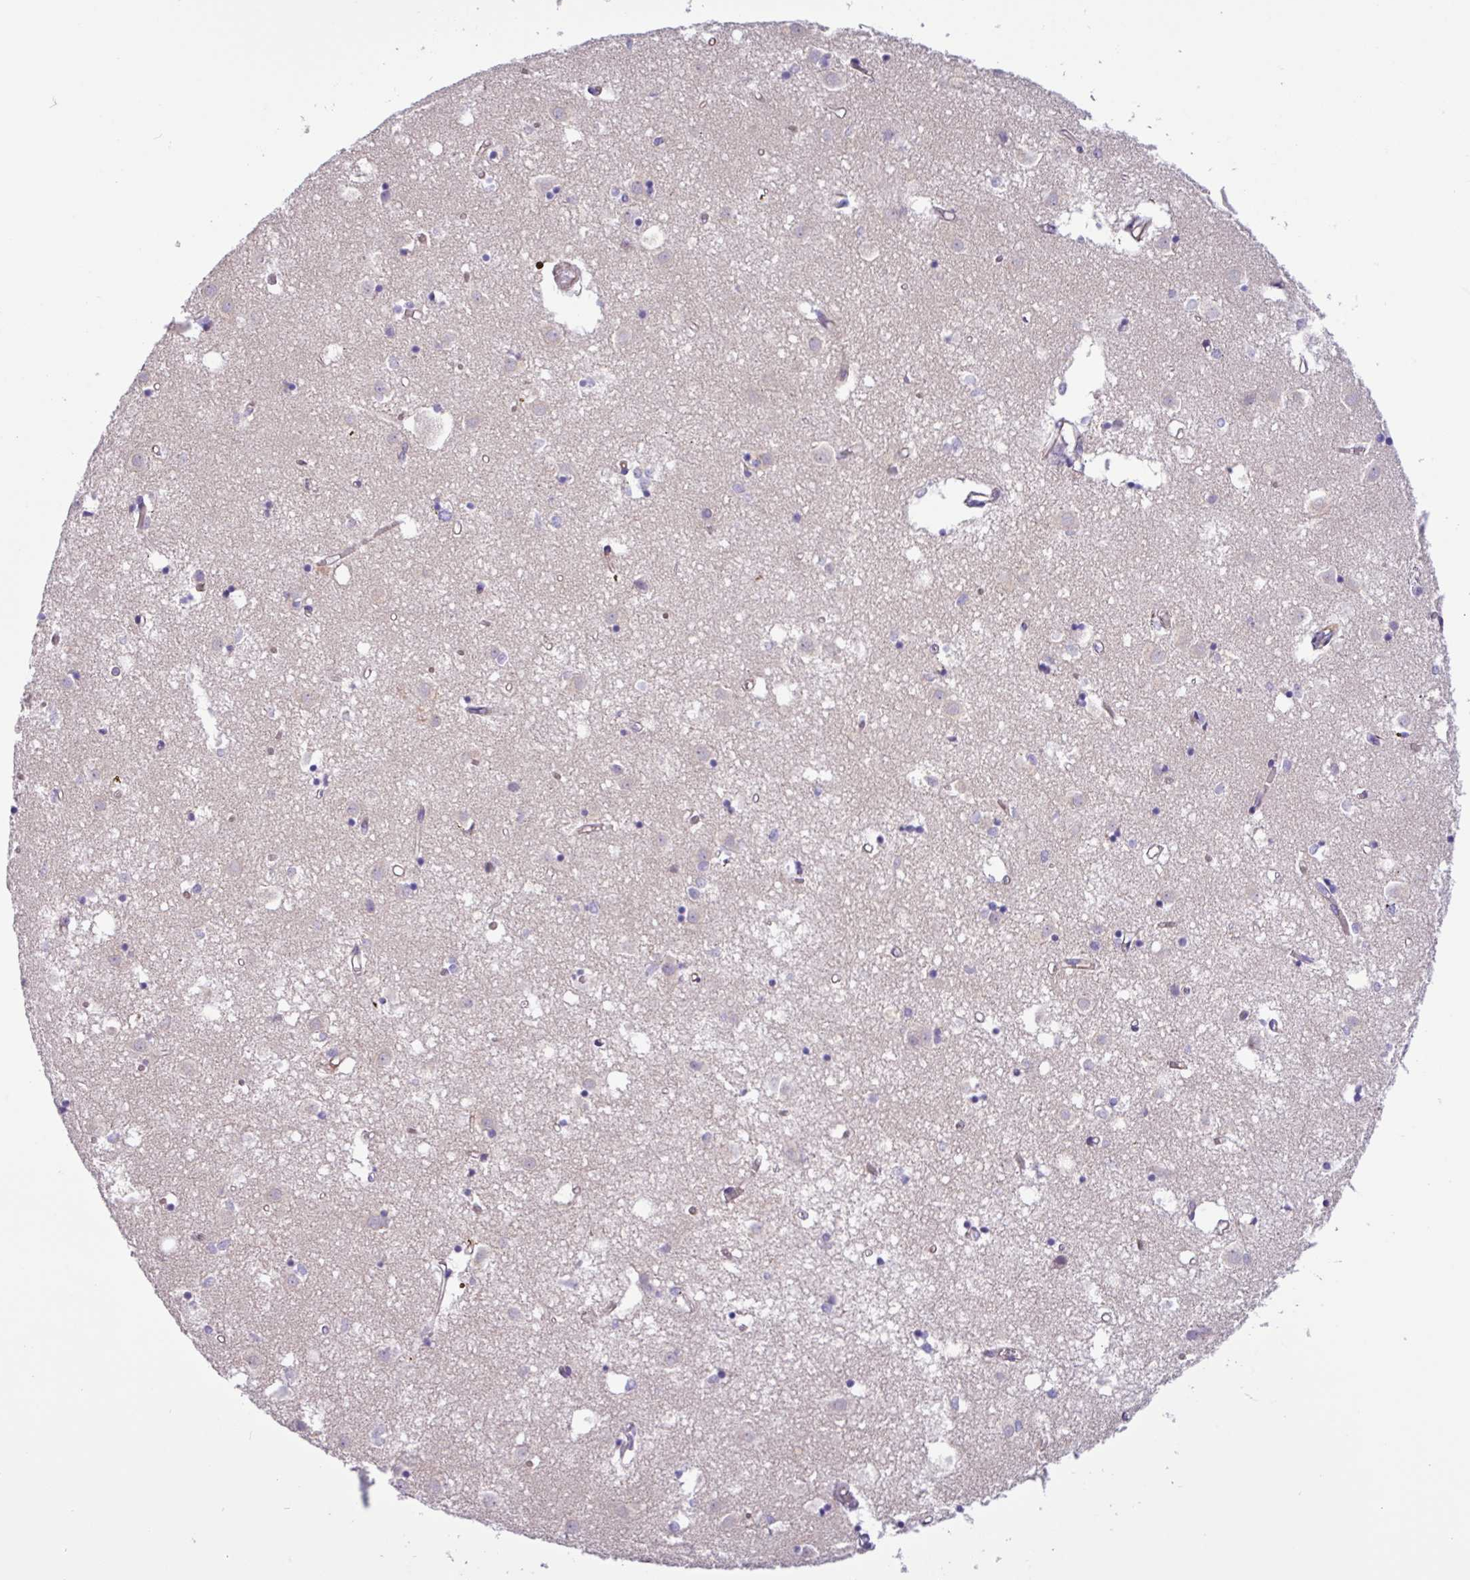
{"staining": {"intensity": "negative", "quantity": "none", "location": "none"}, "tissue": "caudate", "cell_type": "Glial cells", "image_type": "normal", "snomed": [{"axis": "morphology", "description": "Normal tissue, NOS"}, {"axis": "topography", "description": "Lateral ventricle wall"}], "caption": "The photomicrograph demonstrates no significant positivity in glial cells of caudate.", "gene": "MRM2", "patient": {"sex": "male", "age": 70}}